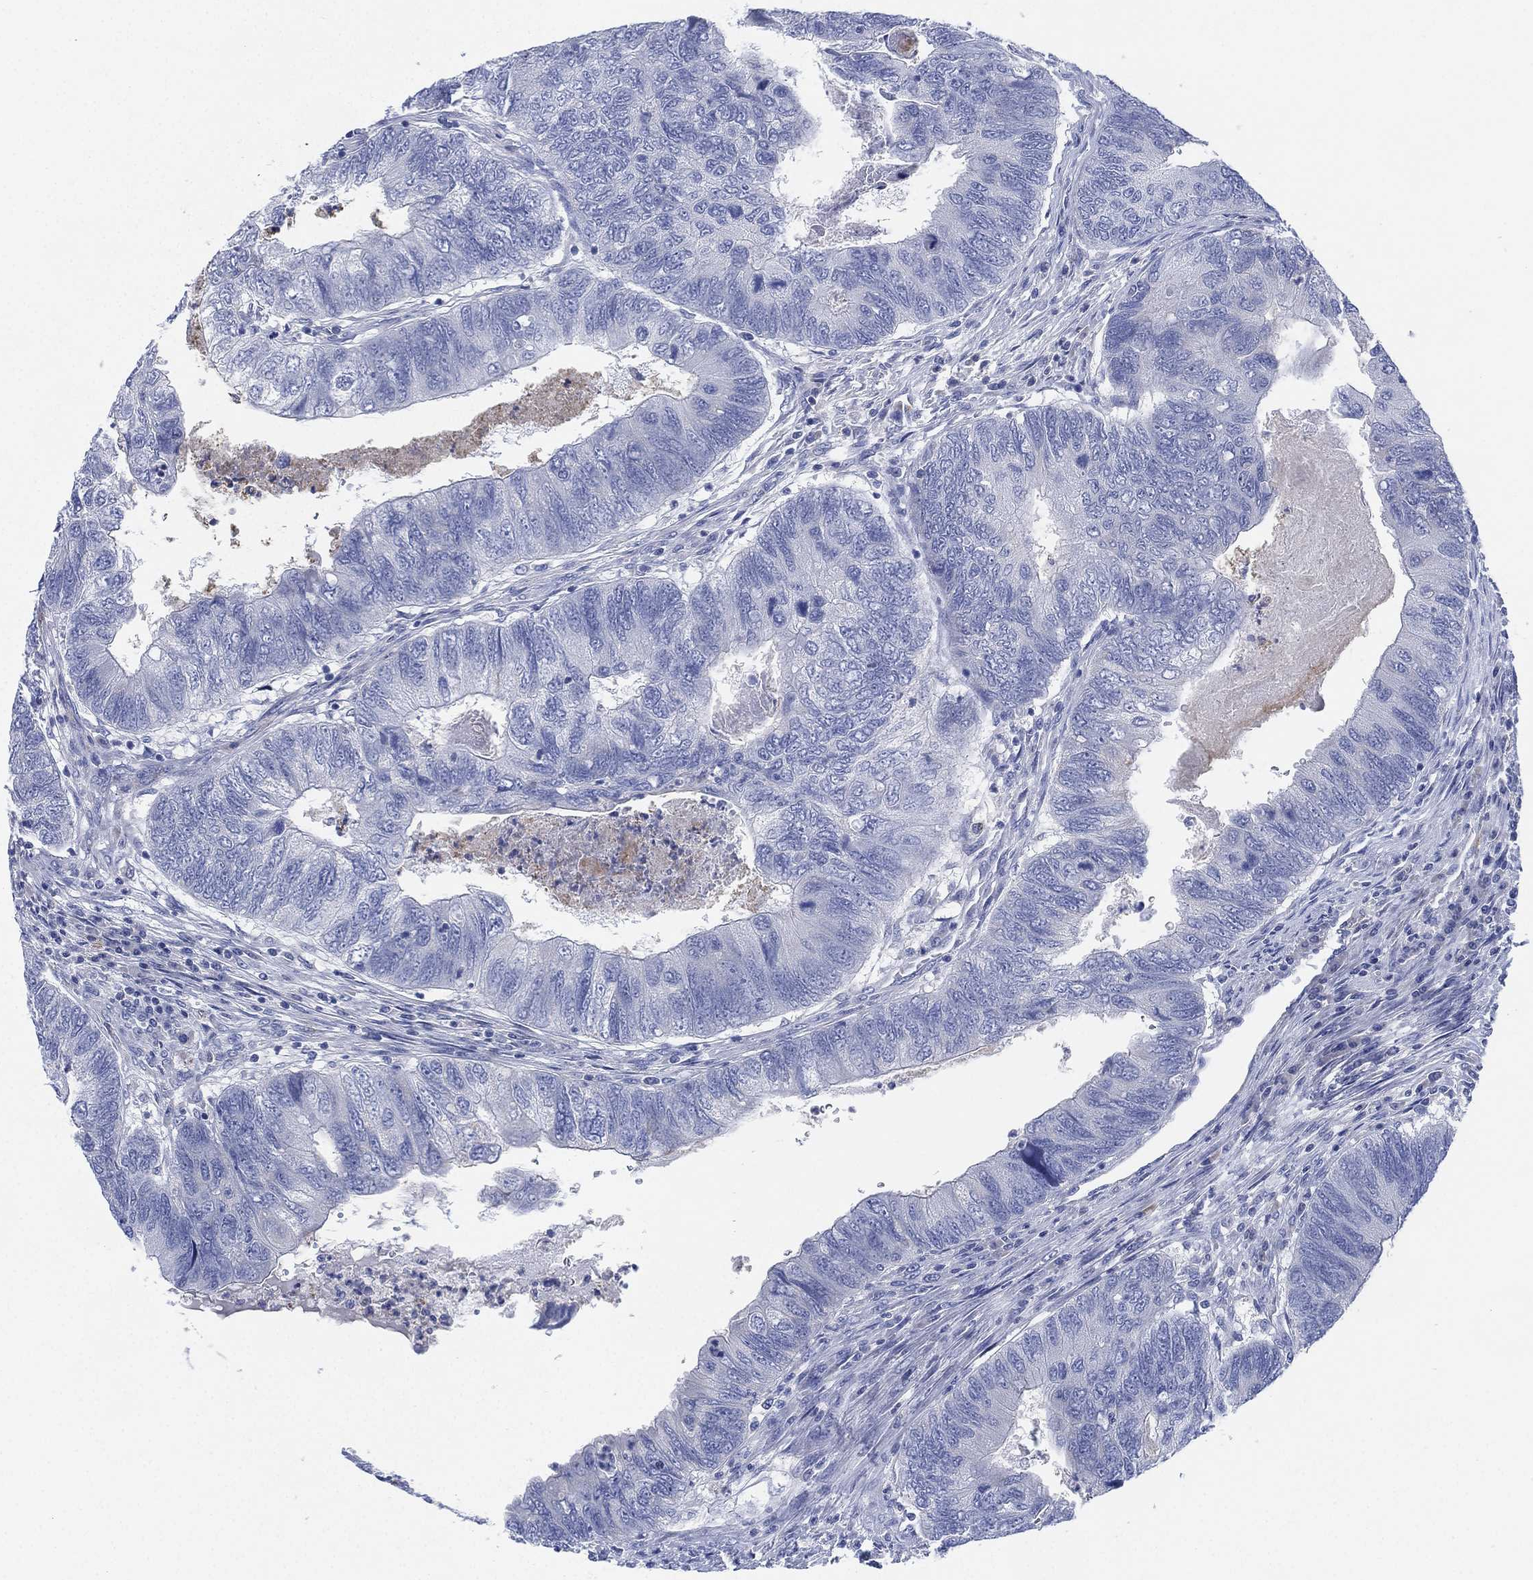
{"staining": {"intensity": "negative", "quantity": "none", "location": "none"}, "tissue": "colorectal cancer", "cell_type": "Tumor cells", "image_type": "cancer", "snomed": [{"axis": "morphology", "description": "Adenocarcinoma, NOS"}, {"axis": "topography", "description": "Colon"}], "caption": "Tumor cells show no significant positivity in colorectal adenocarcinoma.", "gene": "ADAD2", "patient": {"sex": "female", "age": 67}}